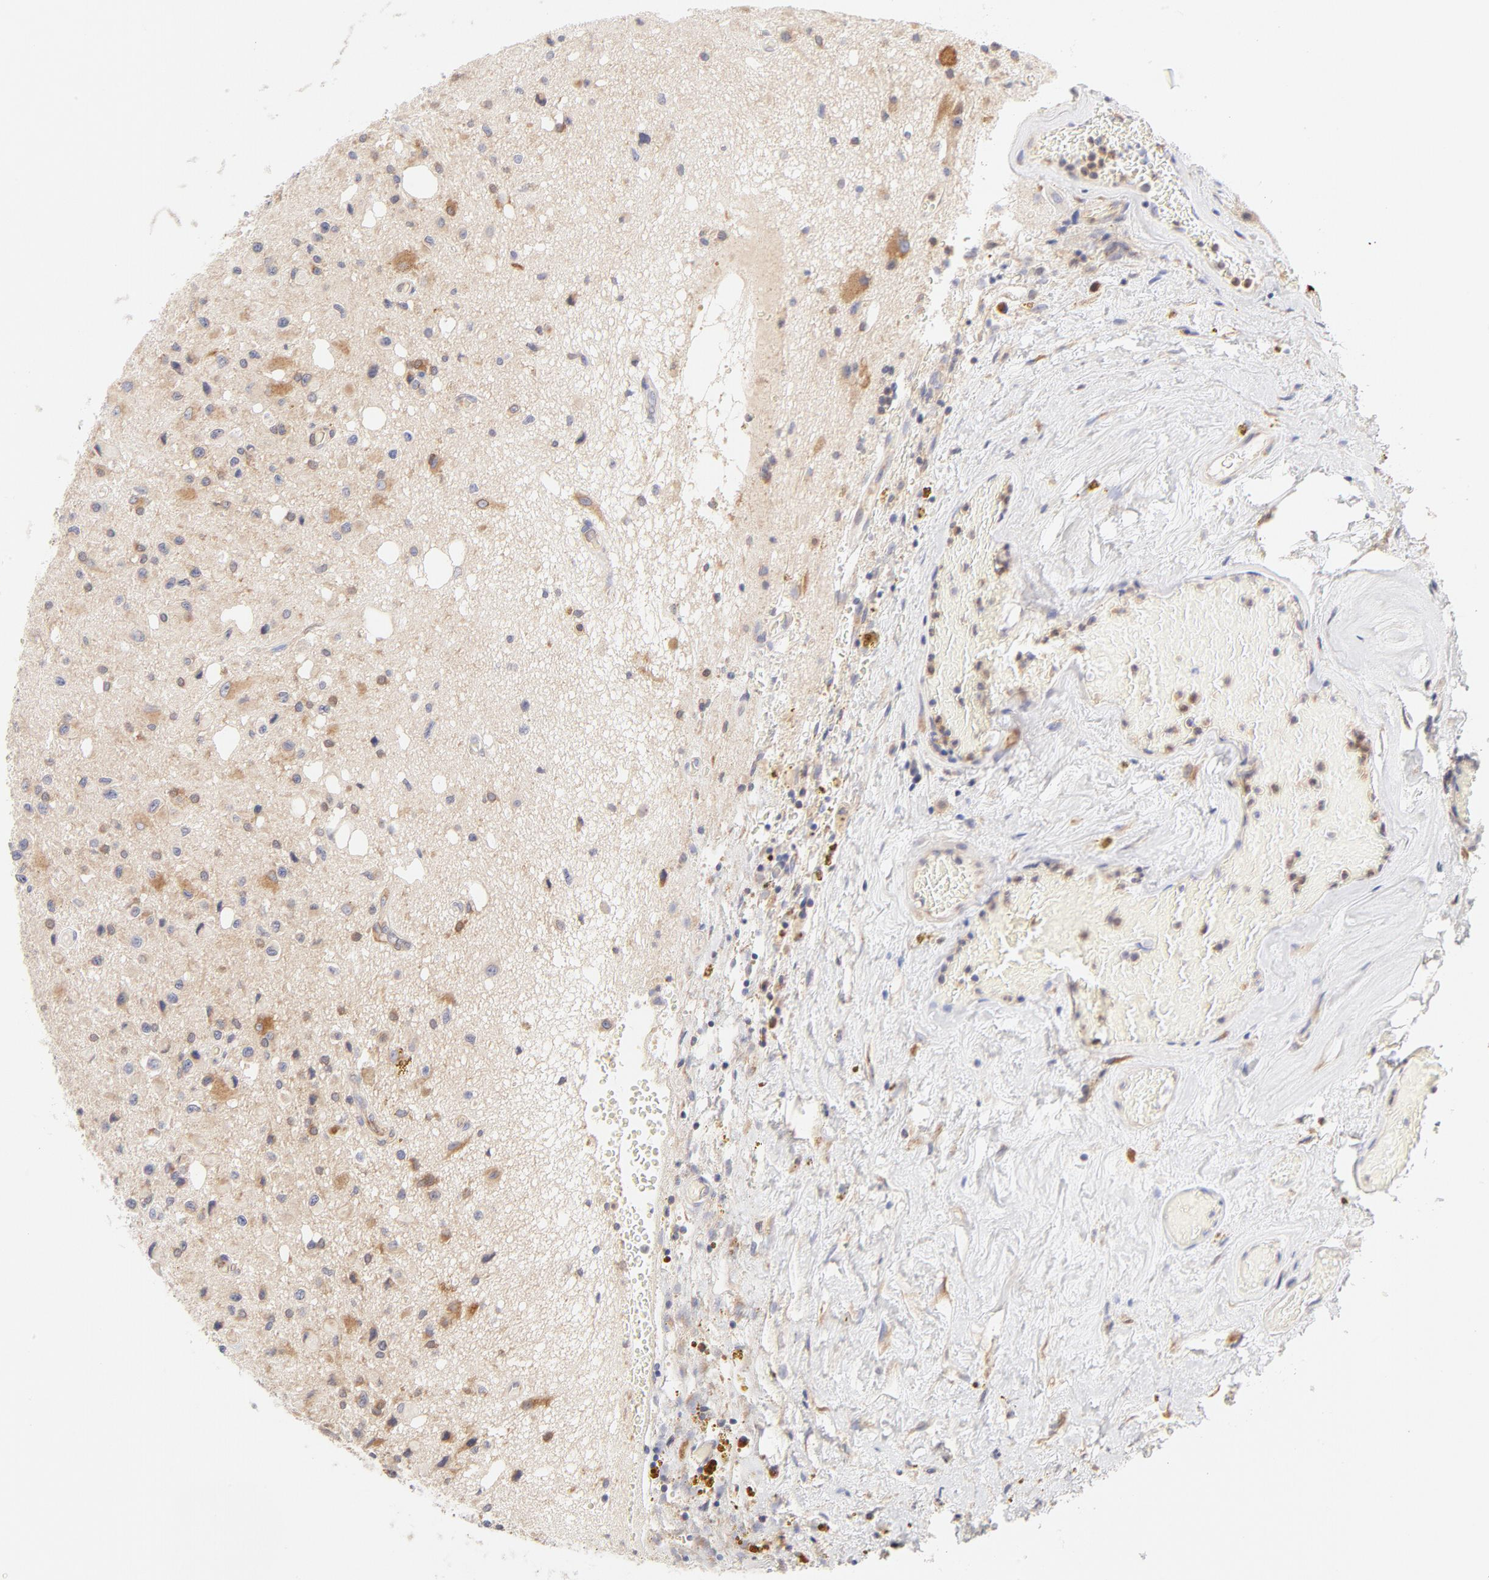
{"staining": {"intensity": "moderate", "quantity": "25%-75%", "location": "cytoplasmic/membranous"}, "tissue": "glioma", "cell_type": "Tumor cells", "image_type": "cancer", "snomed": [{"axis": "morphology", "description": "Glioma, malignant, Low grade"}, {"axis": "topography", "description": "Brain"}], "caption": "Approximately 25%-75% of tumor cells in human malignant glioma (low-grade) show moderate cytoplasmic/membranous protein staining as visualized by brown immunohistochemical staining.", "gene": "RPS6KA1", "patient": {"sex": "male", "age": 58}}